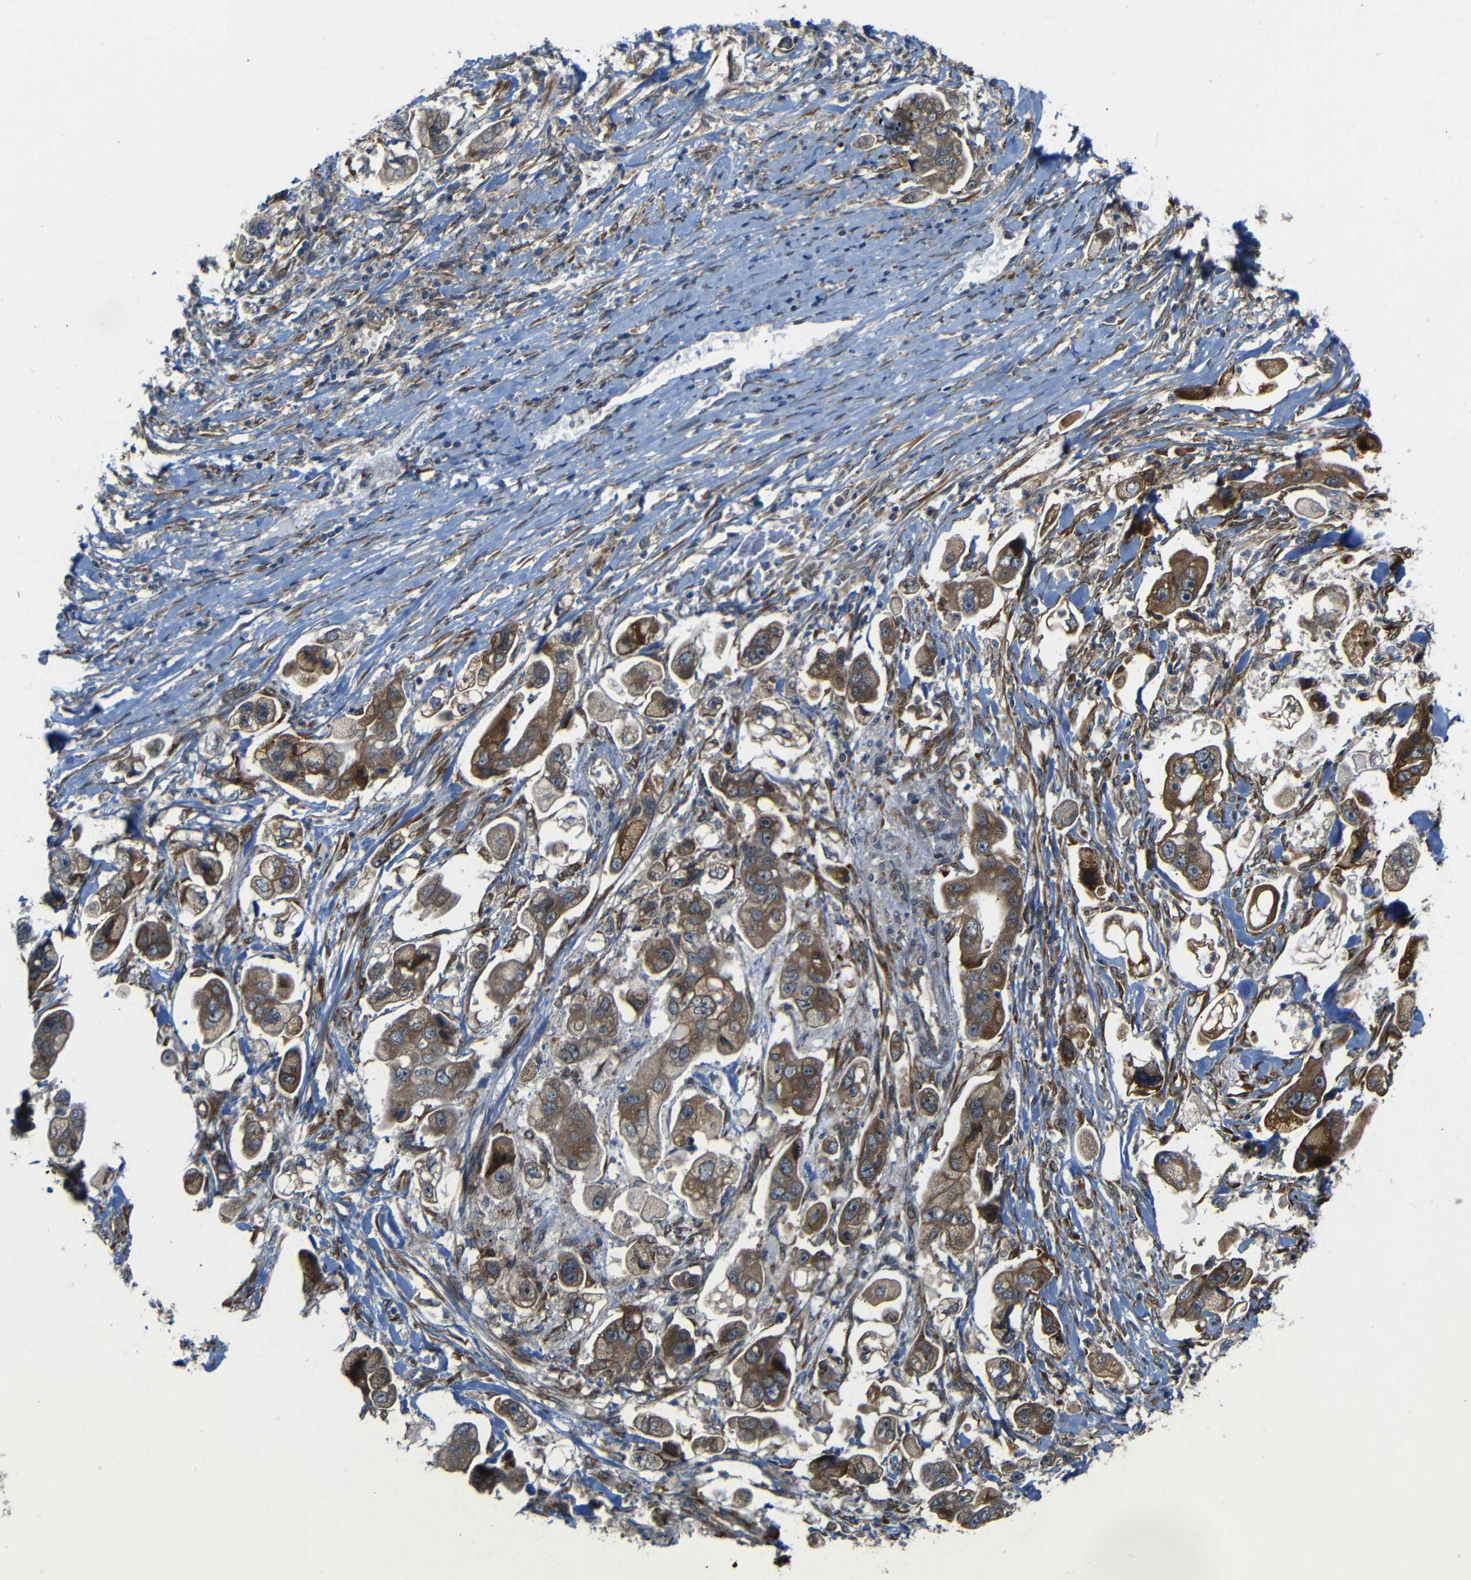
{"staining": {"intensity": "moderate", "quantity": ">75%", "location": "cytoplasmic/membranous"}, "tissue": "stomach cancer", "cell_type": "Tumor cells", "image_type": "cancer", "snomed": [{"axis": "morphology", "description": "Adenocarcinoma, NOS"}, {"axis": "topography", "description": "Stomach"}], "caption": "Immunohistochemistry of stomach cancer (adenocarcinoma) reveals medium levels of moderate cytoplasmic/membranous positivity in approximately >75% of tumor cells. (DAB IHC with brightfield microscopy, high magnification).", "gene": "P3H2", "patient": {"sex": "male", "age": 62}}